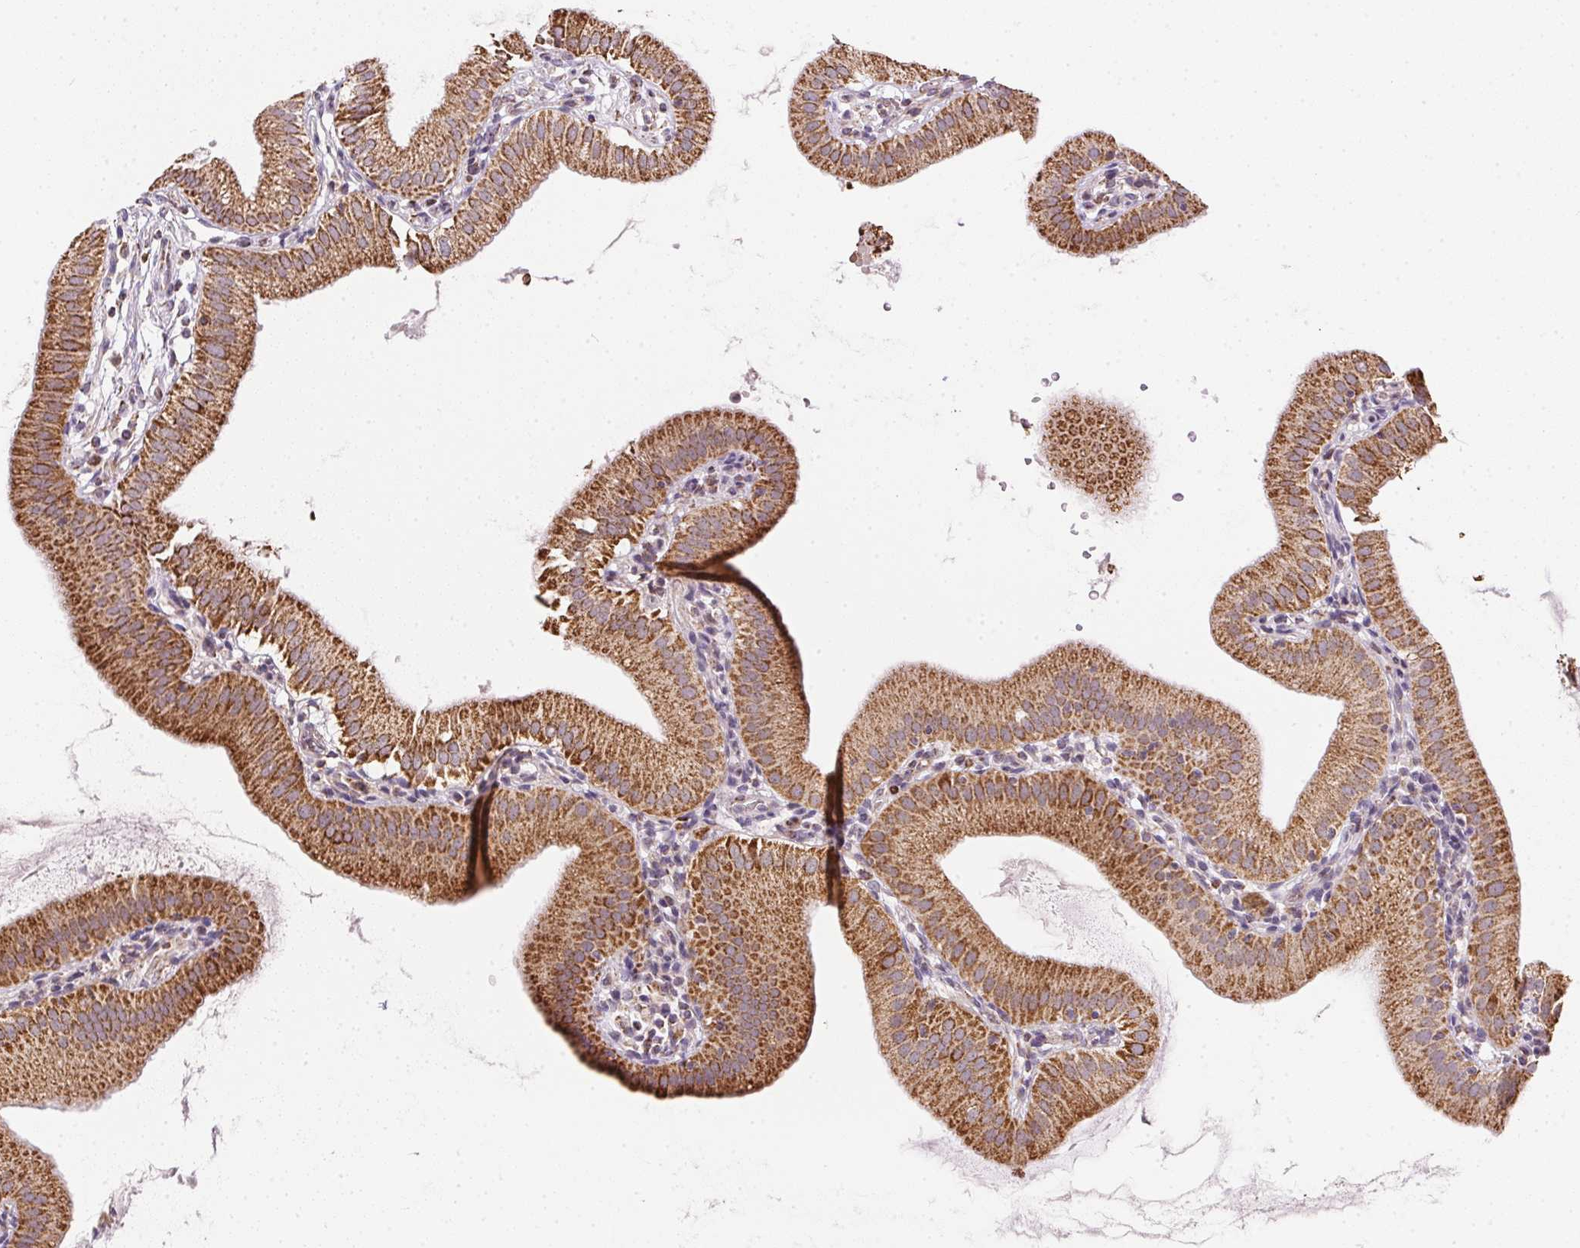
{"staining": {"intensity": "strong", "quantity": ">75%", "location": "cytoplasmic/membranous"}, "tissue": "gallbladder", "cell_type": "Glandular cells", "image_type": "normal", "snomed": [{"axis": "morphology", "description": "Normal tissue, NOS"}, {"axis": "topography", "description": "Gallbladder"}], "caption": "A high-resolution histopathology image shows immunohistochemistry (IHC) staining of benign gallbladder, which reveals strong cytoplasmic/membranous expression in approximately >75% of glandular cells. (Brightfield microscopy of DAB IHC at high magnification).", "gene": "MAPK11", "patient": {"sex": "female", "age": 65}}